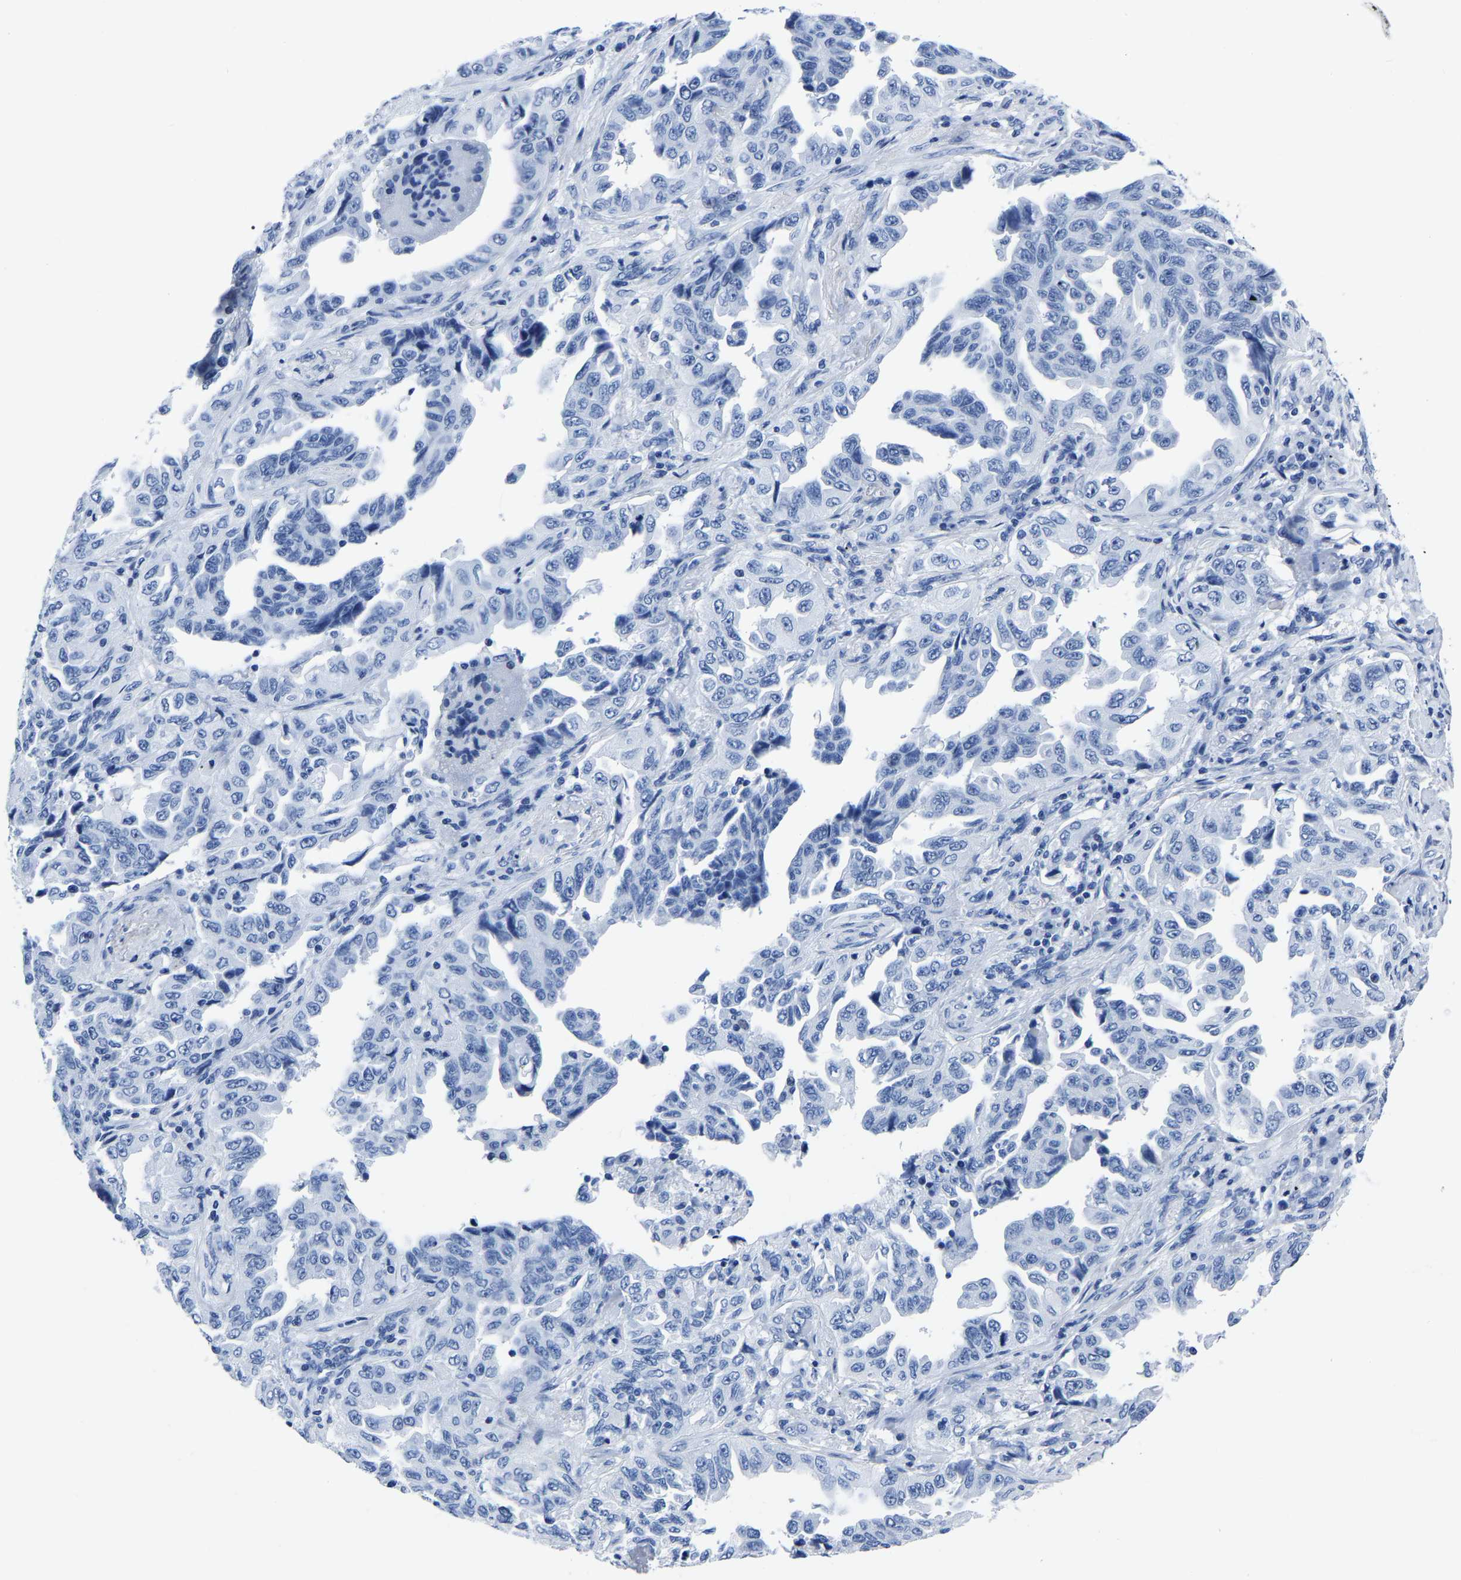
{"staining": {"intensity": "negative", "quantity": "none", "location": "none"}, "tissue": "lung cancer", "cell_type": "Tumor cells", "image_type": "cancer", "snomed": [{"axis": "morphology", "description": "Adenocarcinoma, NOS"}, {"axis": "topography", "description": "Lung"}], "caption": "IHC image of neoplastic tissue: lung adenocarcinoma stained with DAB (3,3'-diaminobenzidine) demonstrates no significant protein positivity in tumor cells.", "gene": "IMPG2", "patient": {"sex": "female", "age": 51}}